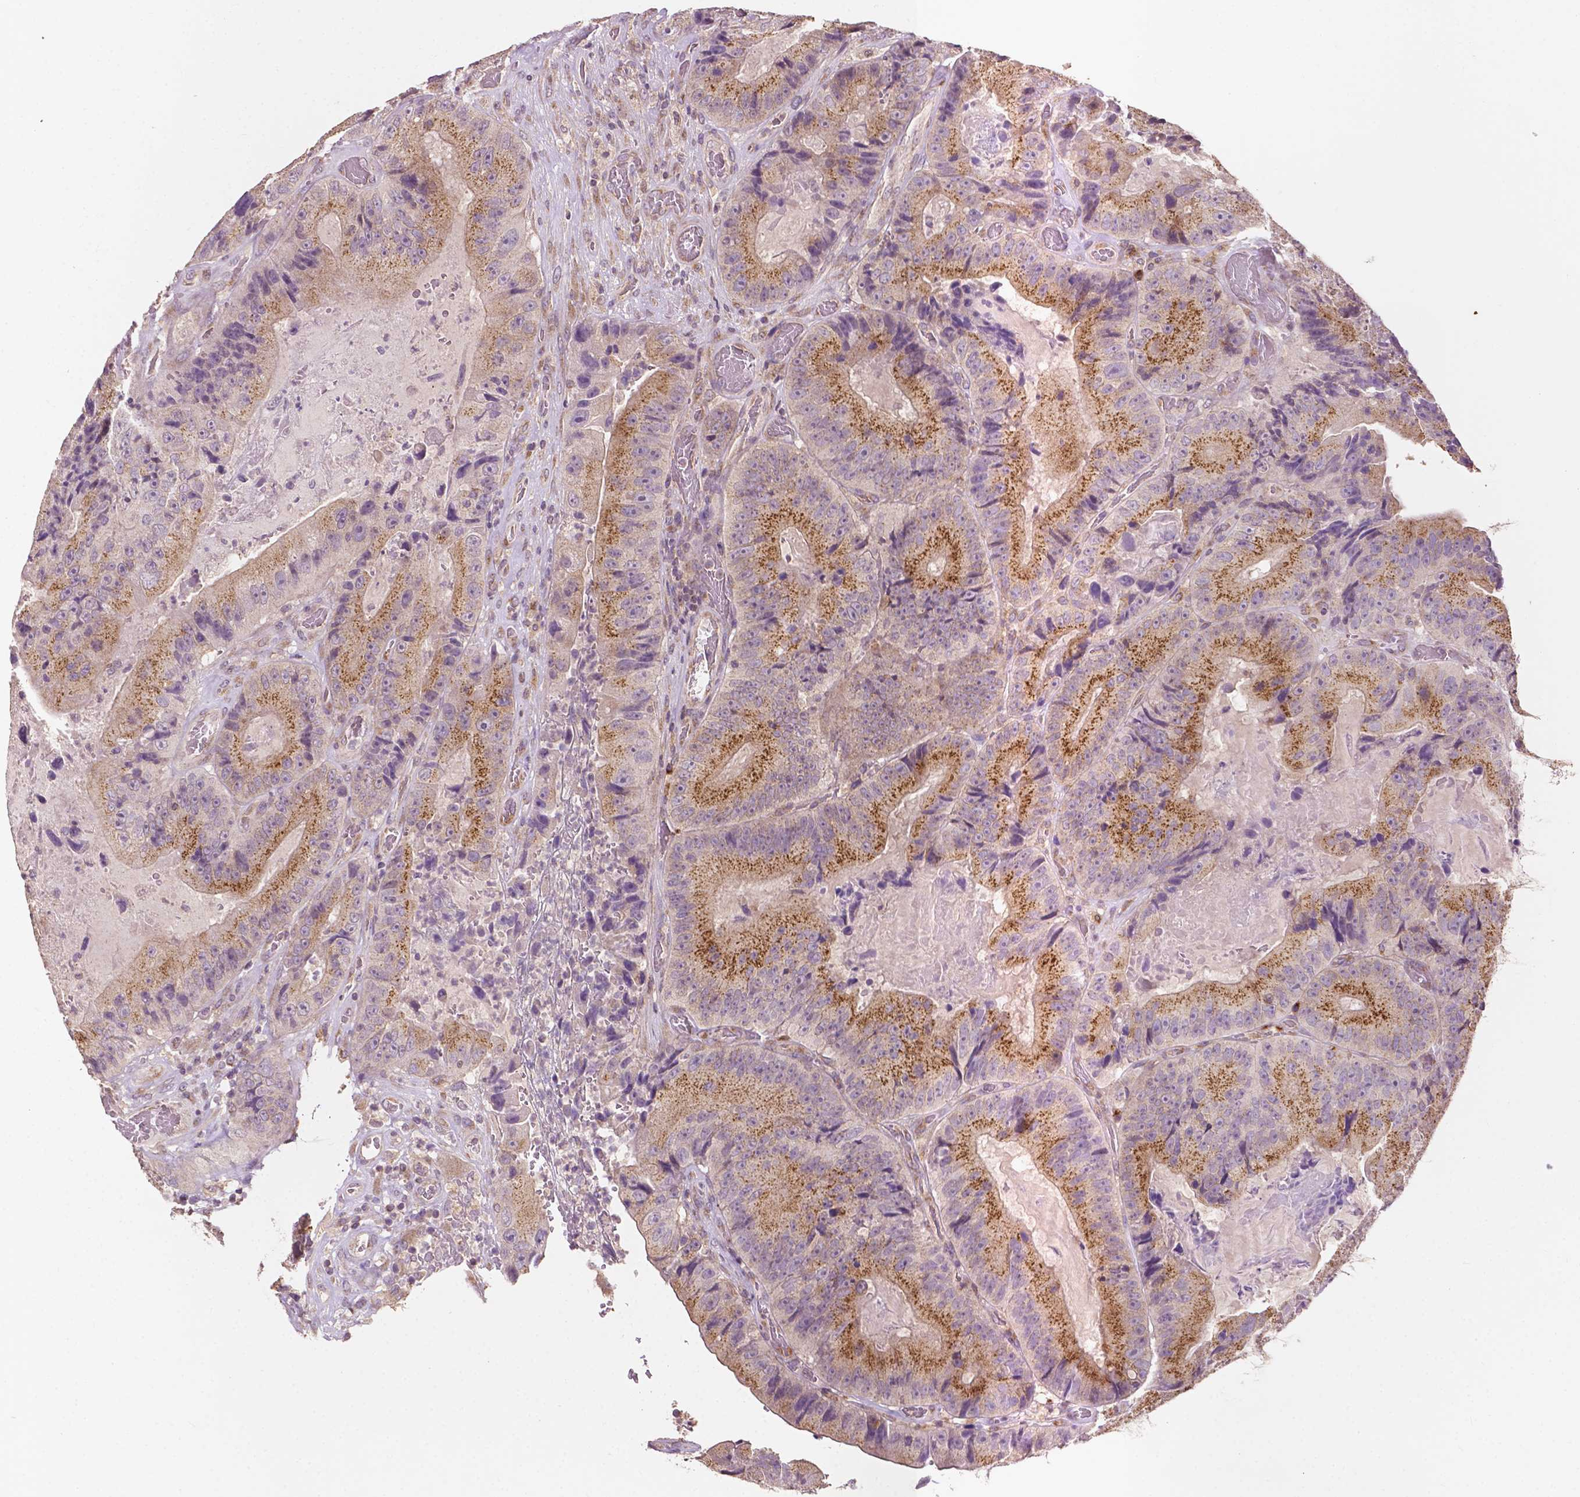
{"staining": {"intensity": "moderate", "quantity": ">75%", "location": "cytoplasmic/membranous"}, "tissue": "colorectal cancer", "cell_type": "Tumor cells", "image_type": "cancer", "snomed": [{"axis": "morphology", "description": "Adenocarcinoma, NOS"}, {"axis": "topography", "description": "Colon"}], "caption": "Adenocarcinoma (colorectal) was stained to show a protein in brown. There is medium levels of moderate cytoplasmic/membranous staining in approximately >75% of tumor cells.", "gene": "EBAG9", "patient": {"sex": "female", "age": 86}}